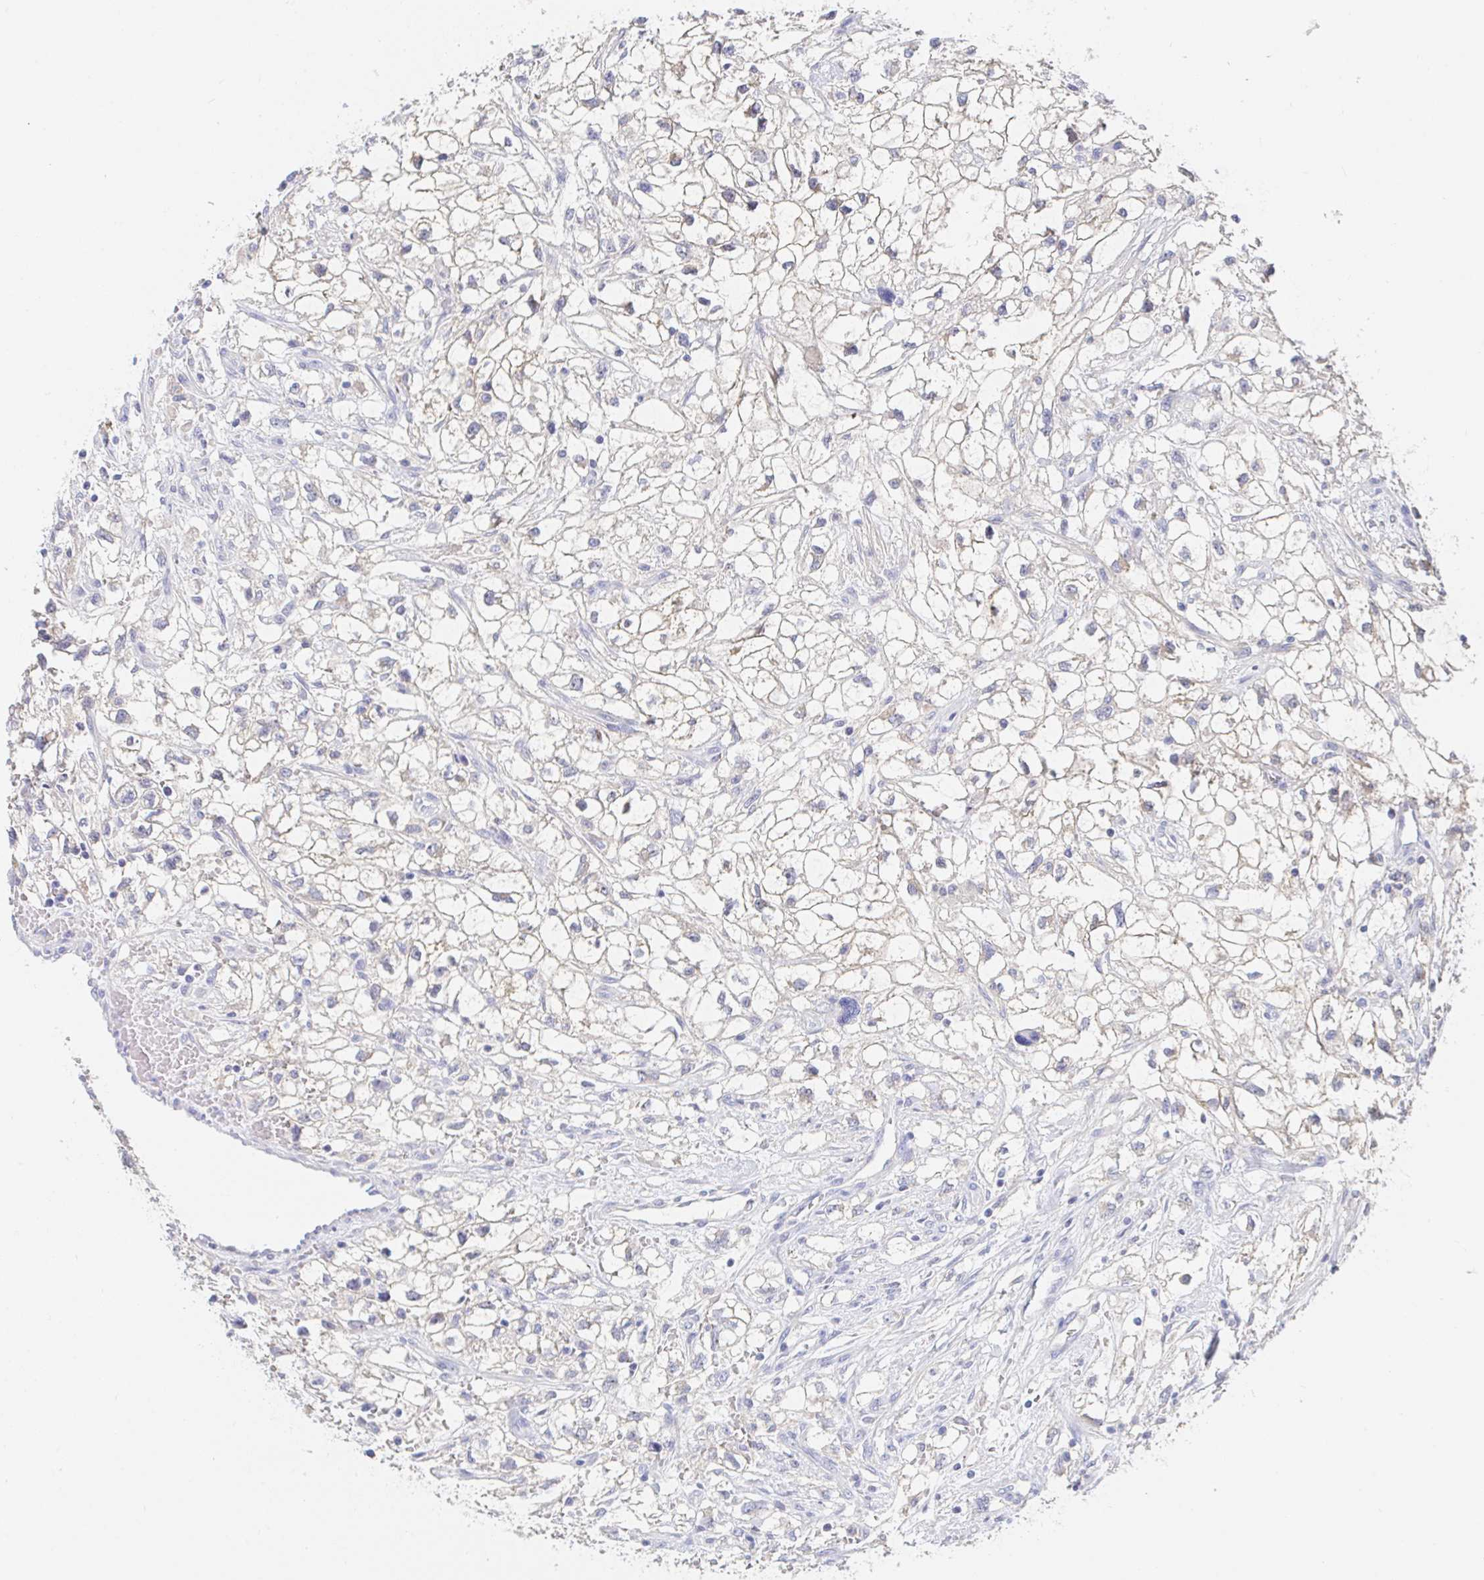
{"staining": {"intensity": "weak", "quantity": "25%-75%", "location": "cytoplasmic/membranous"}, "tissue": "renal cancer", "cell_type": "Tumor cells", "image_type": "cancer", "snomed": [{"axis": "morphology", "description": "Adenocarcinoma, NOS"}, {"axis": "topography", "description": "Kidney"}], "caption": "Renal adenocarcinoma was stained to show a protein in brown. There is low levels of weak cytoplasmic/membranous staining in approximately 25%-75% of tumor cells.", "gene": "PDE6B", "patient": {"sex": "male", "age": 59}}